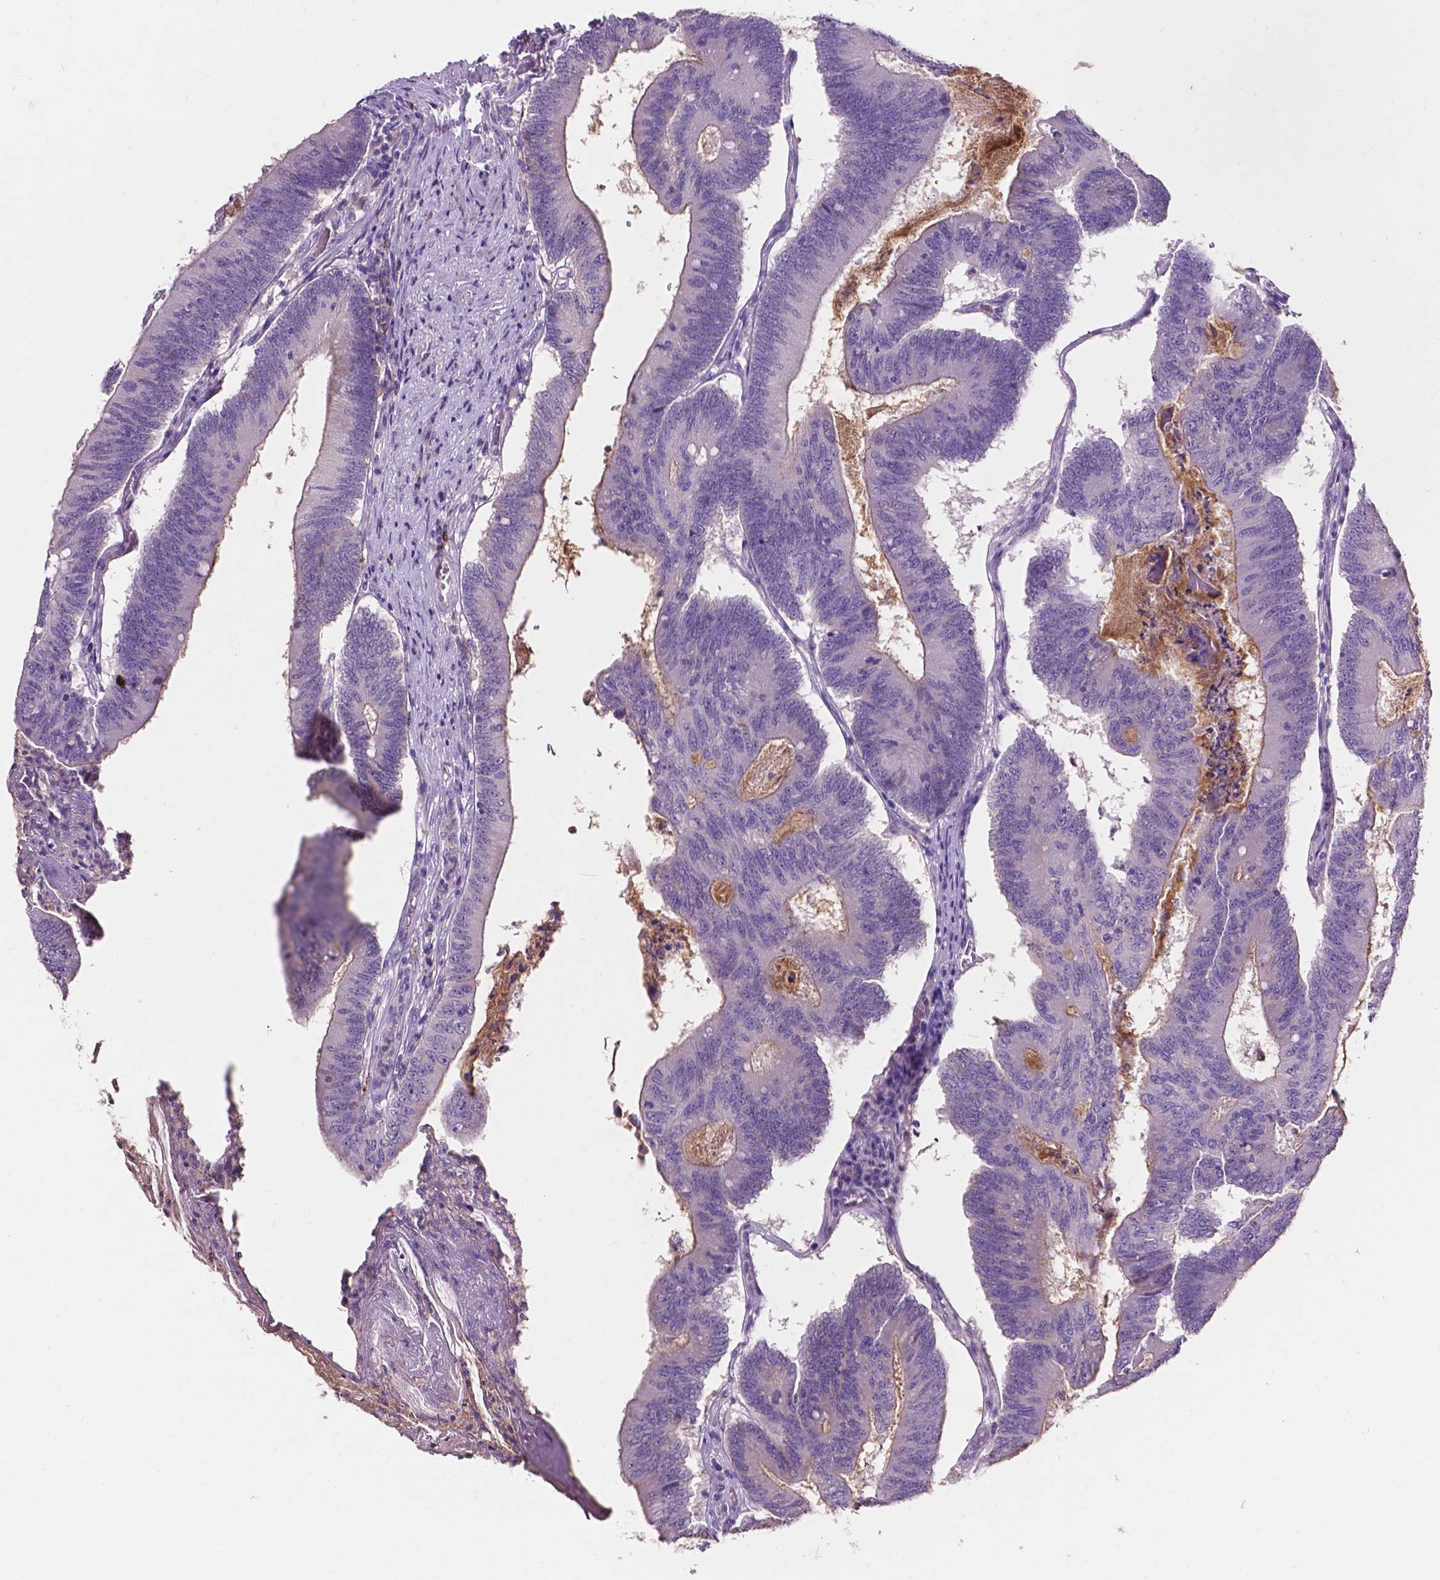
{"staining": {"intensity": "weak", "quantity": "25%-75%", "location": "cytoplasmic/membranous"}, "tissue": "colorectal cancer", "cell_type": "Tumor cells", "image_type": "cancer", "snomed": [{"axis": "morphology", "description": "Adenocarcinoma, NOS"}, {"axis": "topography", "description": "Colon"}], "caption": "Protein staining reveals weak cytoplasmic/membranous expression in approximately 25%-75% of tumor cells in adenocarcinoma (colorectal). The staining was performed using DAB (3,3'-diaminobenzidine) to visualize the protein expression in brown, while the nuclei were stained in blue with hematoxylin (Magnification: 20x).", "gene": "PLSCR1", "patient": {"sex": "female", "age": 70}}